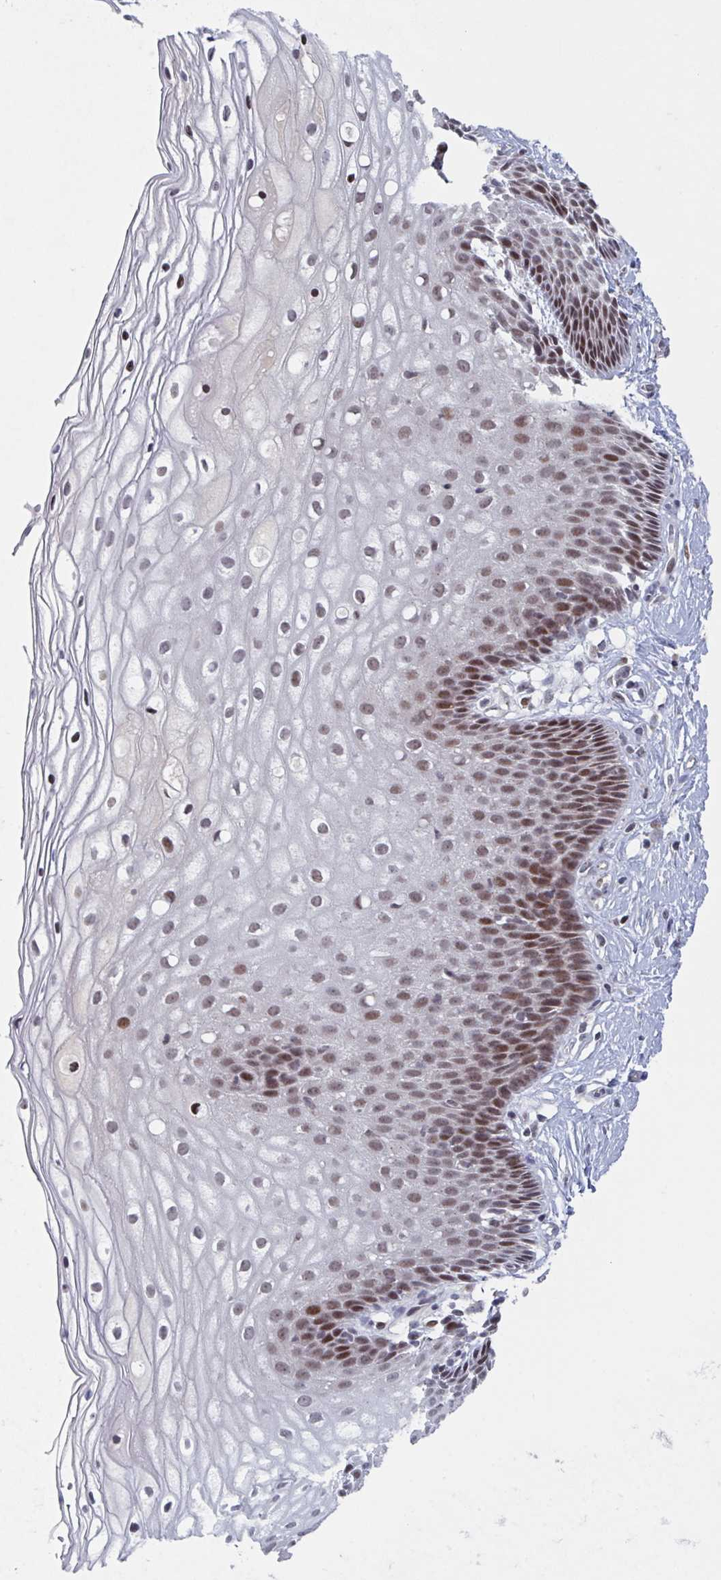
{"staining": {"intensity": "moderate", "quantity": ">75%", "location": "nuclear"}, "tissue": "cervix", "cell_type": "Glandular cells", "image_type": "normal", "snomed": [{"axis": "morphology", "description": "Normal tissue, NOS"}, {"axis": "topography", "description": "Cervix"}], "caption": "Brown immunohistochemical staining in benign cervix demonstrates moderate nuclear expression in about >75% of glandular cells.", "gene": "RNF212", "patient": {"sex": "female", "age": 36}}